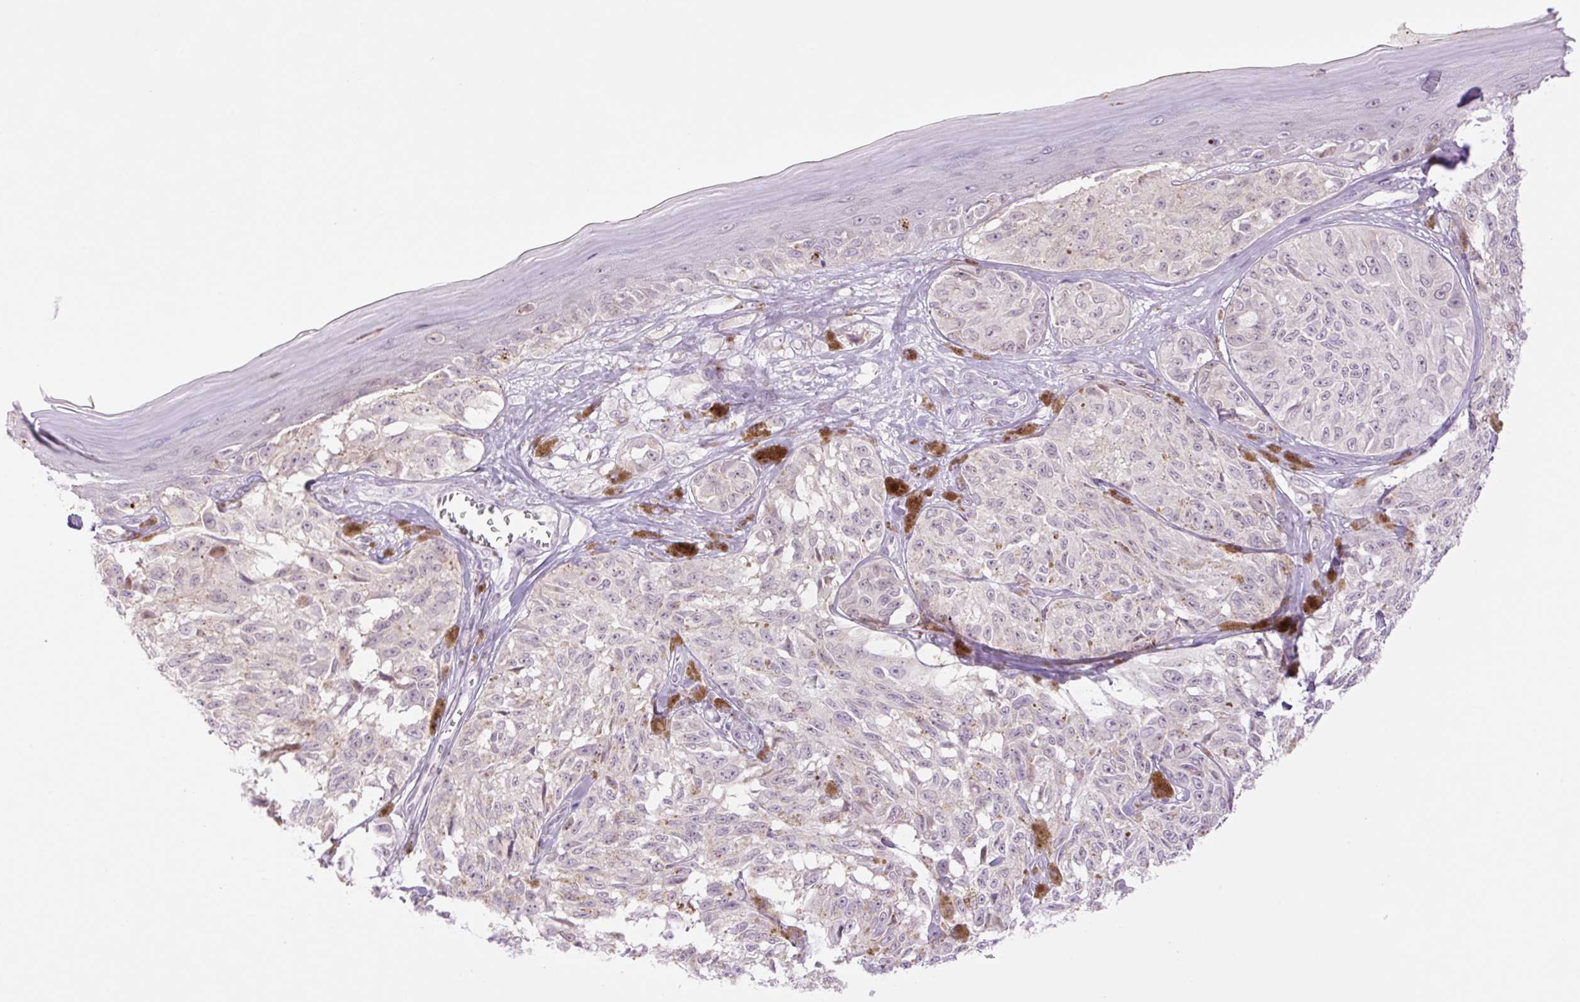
{"staining": {"intensity": "negative", "quantity": "none", "location": "none"}, "tissue": "melanoma", "cell_type": "Tumor cells", "image_type": "cancer", "snomed": [{"axis": "morphology", "description": "Malignant melanoma, NOS"}, {"axis": "topography", "description": "Skin"}], "caption": "High power microscopy micrograph of an IHC photomicrograph of melanoma, revealing no significant staining in tumor cells. The staining is performed using DAB brown chromogen with nuclei counter-stained in using hematoxylin.", "gene": "SPRYD4", "patient": {"sex": "male", "age": 68}}